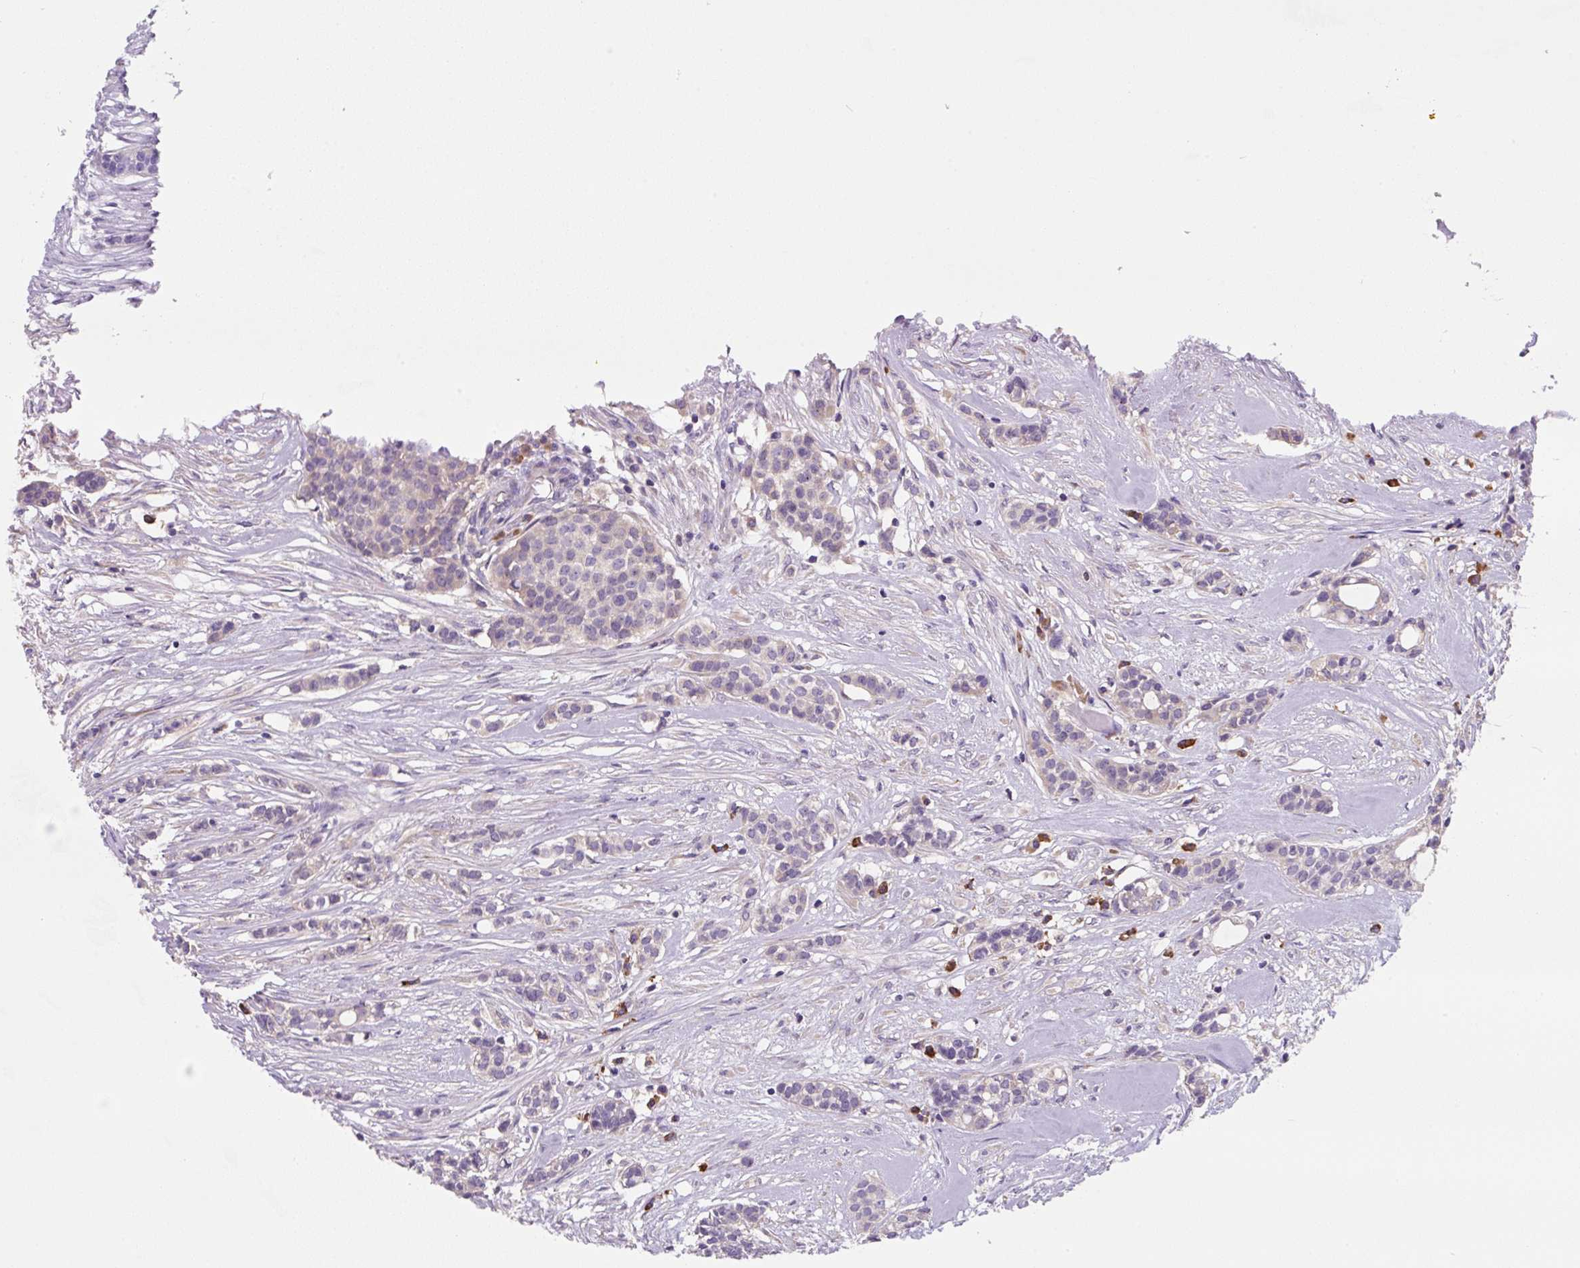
{"staining": {"intensity": "negative", "quantity": "none", "location": "none"}, "tissue": "head and neck cancer", "cell_type": "Tumor cells", "image_type": "cancer", "snomed": [{"axis": "morphology", "description": "Adenocarcinoma, NOS"}, {"axis": "topography", "description": "Head-Neck"}], "caption": "Adenocarcinoma (head and neck) was stained to show a protein in brown. There is no significant expression in tumor cells.", "gene": "FZD5", "patient": {"sex": "male", "age": 81}}